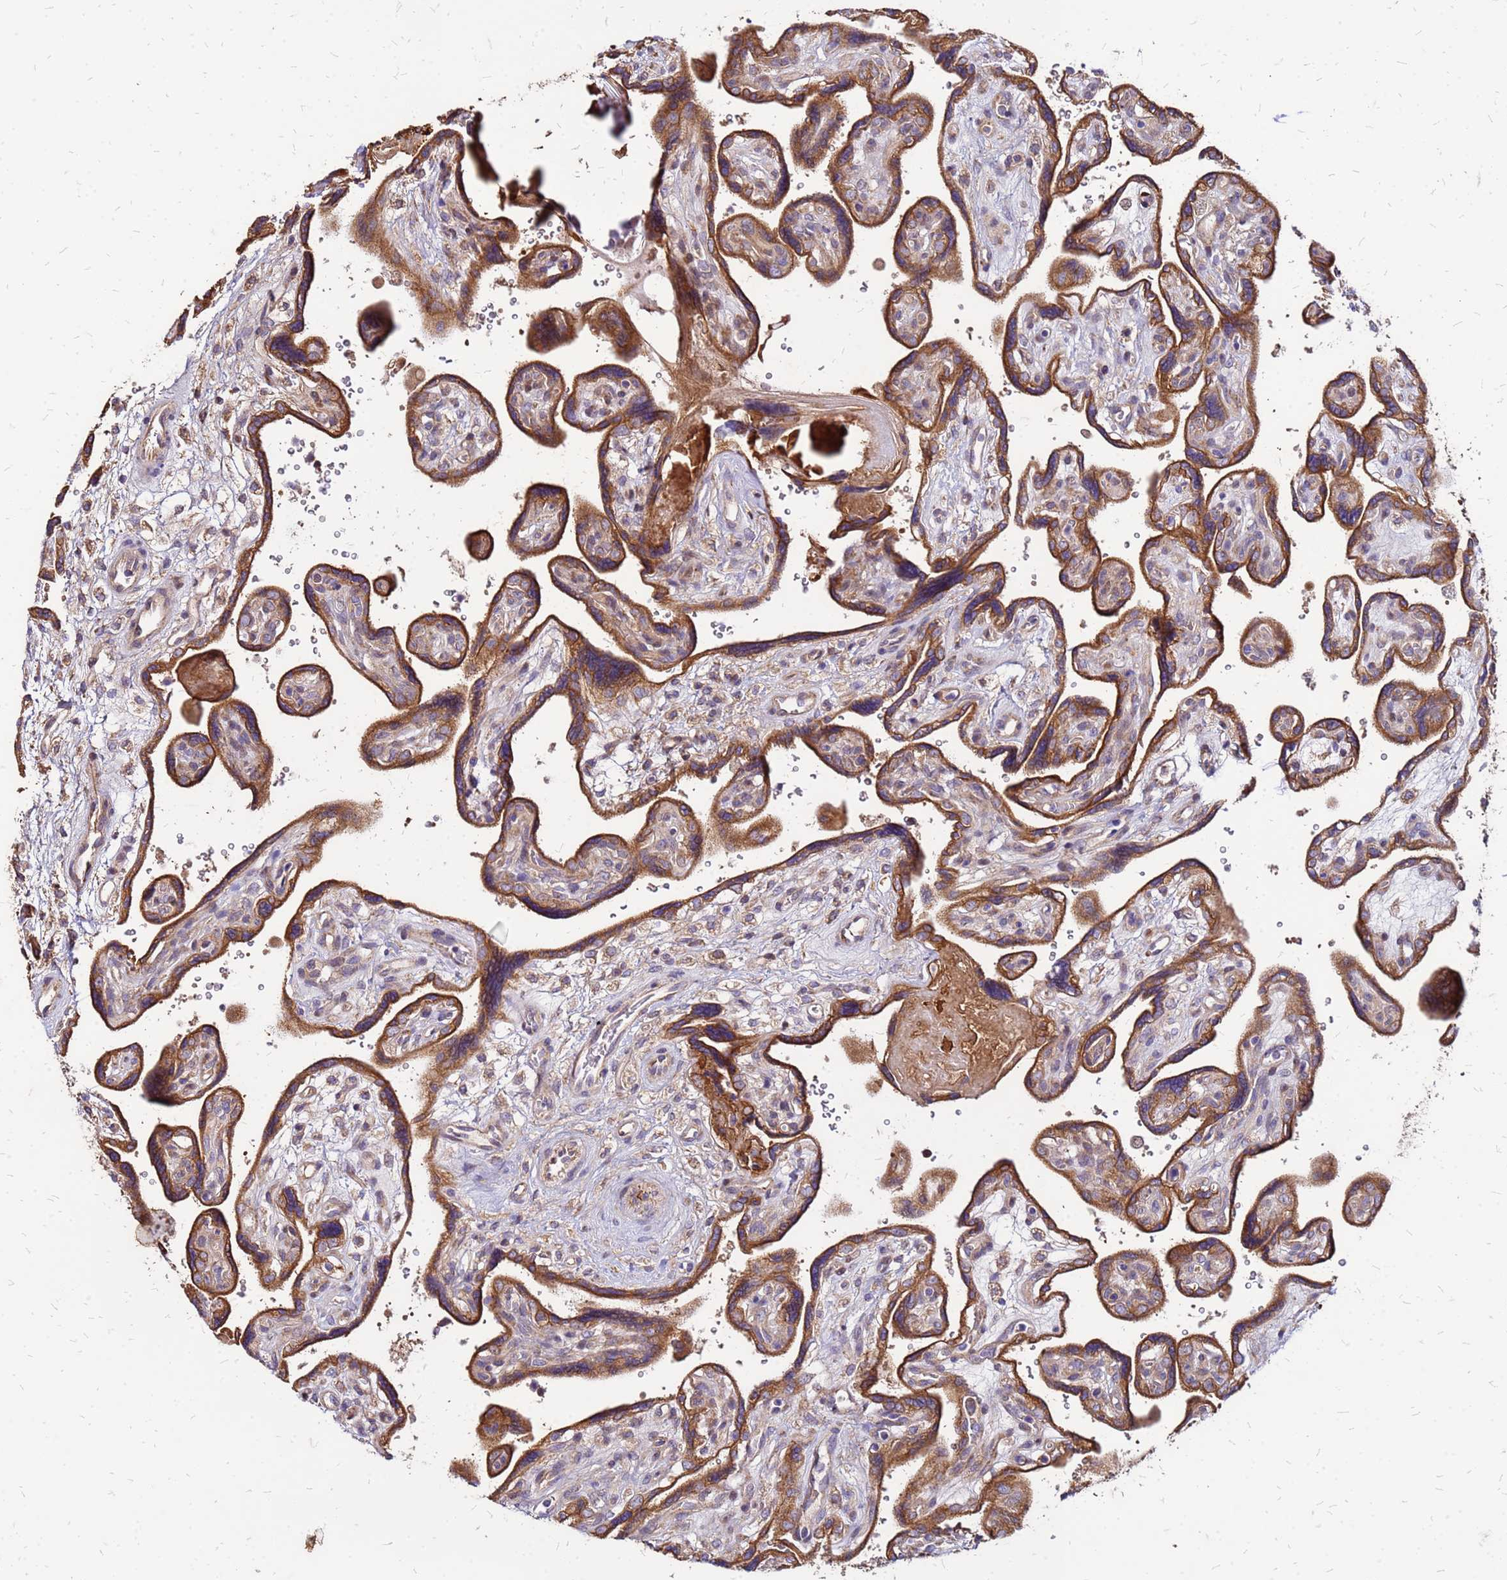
{"staining": {"intensity": "strong", "quantity": ">75%", "location": "cytoplasmic/membranous"}, "tissue": "placenta", "cell_type": "Decidual cells", "image_type": "normal", "snomed": [{"axis": "morphology", "description": "Normal tissue, NOS"}, {"axis": "topography", "description": "Placenta"}], "caption": "The photomicrograph shows staining of normal placenta, revealing strong cytoplasmic/membranous protein staining (brown color) within decidual cells. (DAB = brown stain, brightfield microscopy at high magnification).", "gene": "VMO1", "patient": {"sex": "female", "age": 39}}